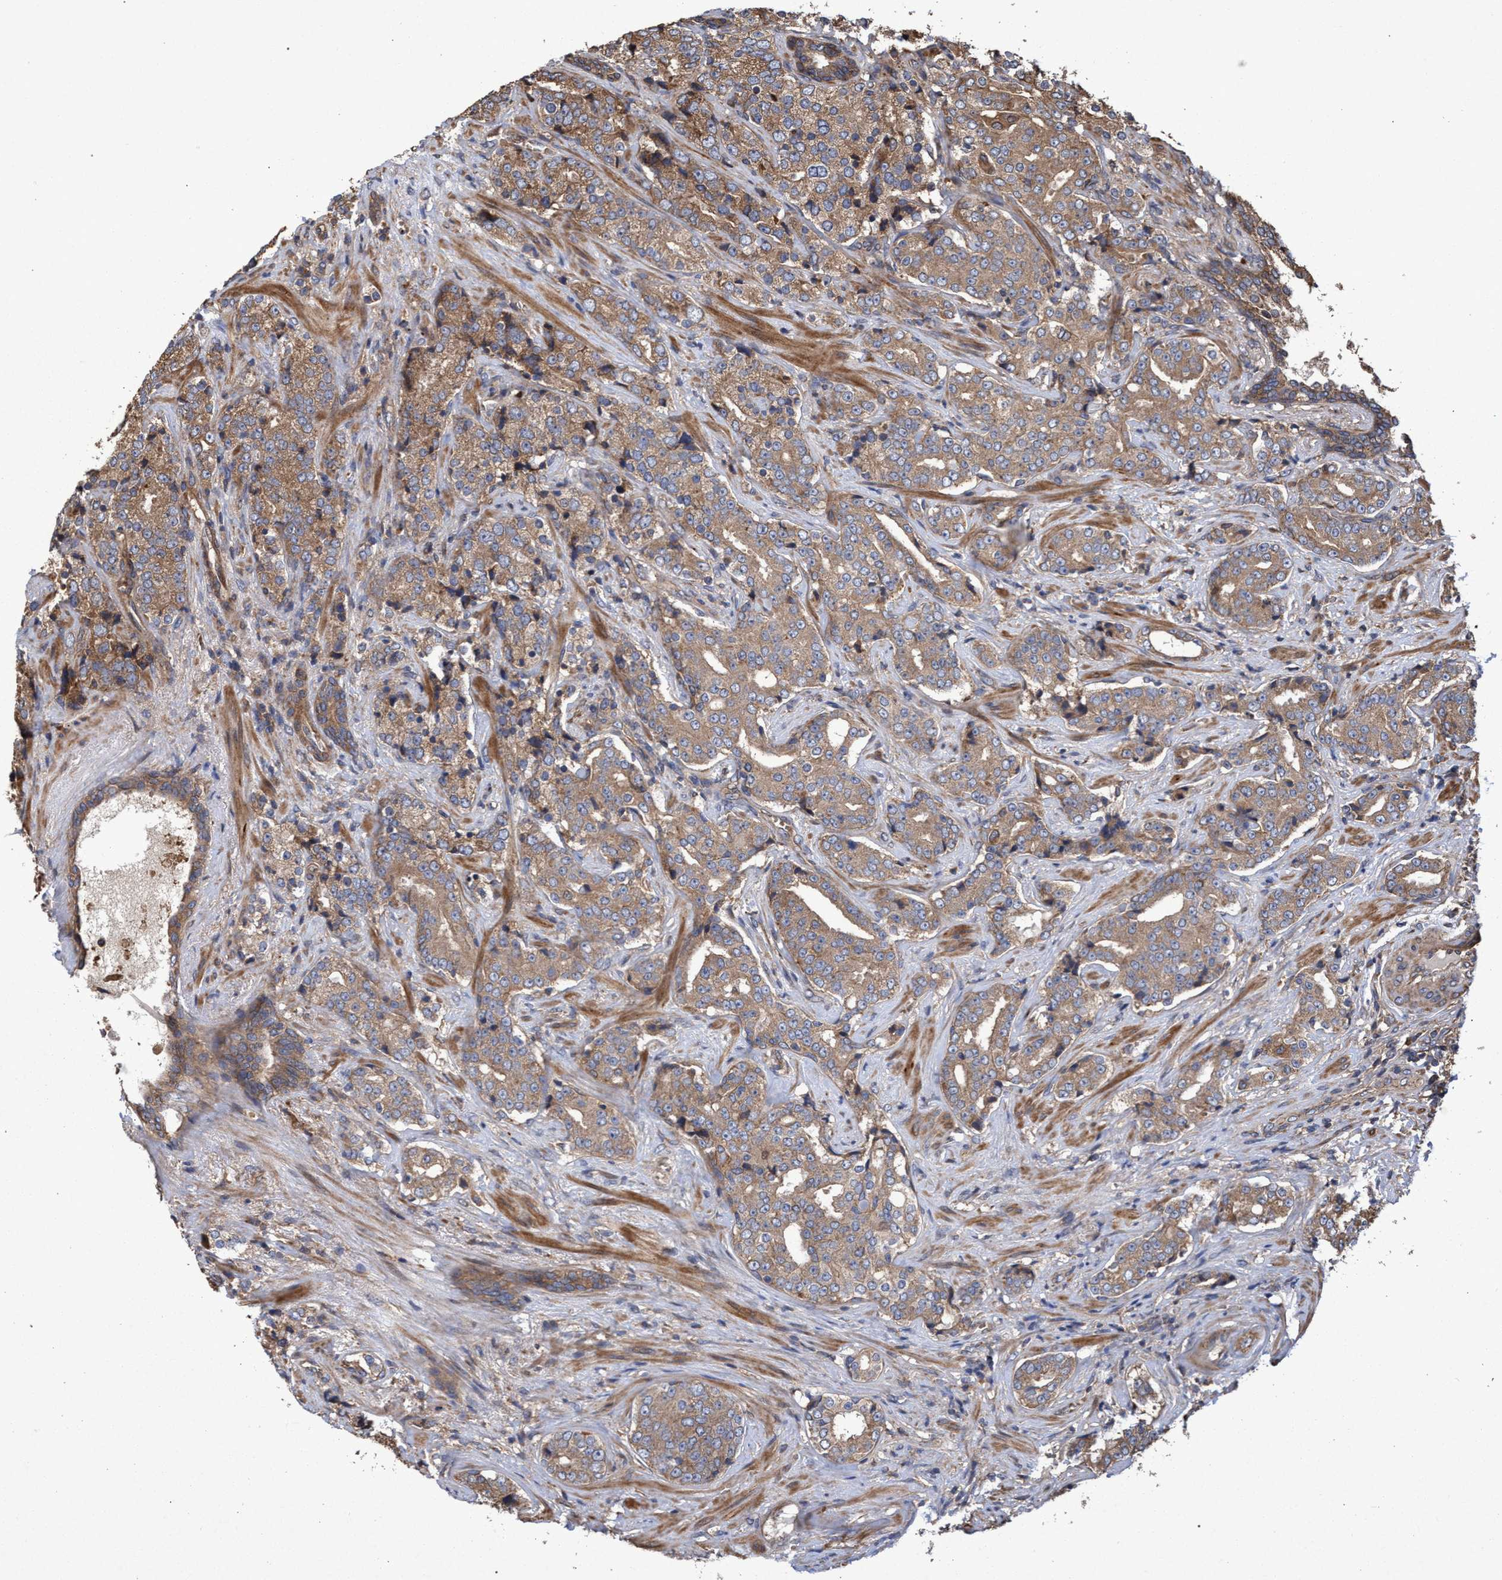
{"staining": {"intensity": "moderate", "quantity": ">75%", "location": "cytoplasmic/membranous"}, "tissue": "prostate cancer", "cell_type": "Tumor cells", "image_type": "cancer", "snomed": [{"axis": "morphology", "description": "Adenocarcinoma, High grade"}, {"axis": "topography", "description": "Prostate"}], "caption": "Immunohistochemistry (IHC) histopathology image of human prostate adenocarcinoma (high-grade) stained for a protein (brown), which demonstrates medium levels of moderate cytoplasmic/membranous expression in about >75% of tumor cells.", "gene": "CHMP6", "patient": {"sex": "male", "age": 71}}